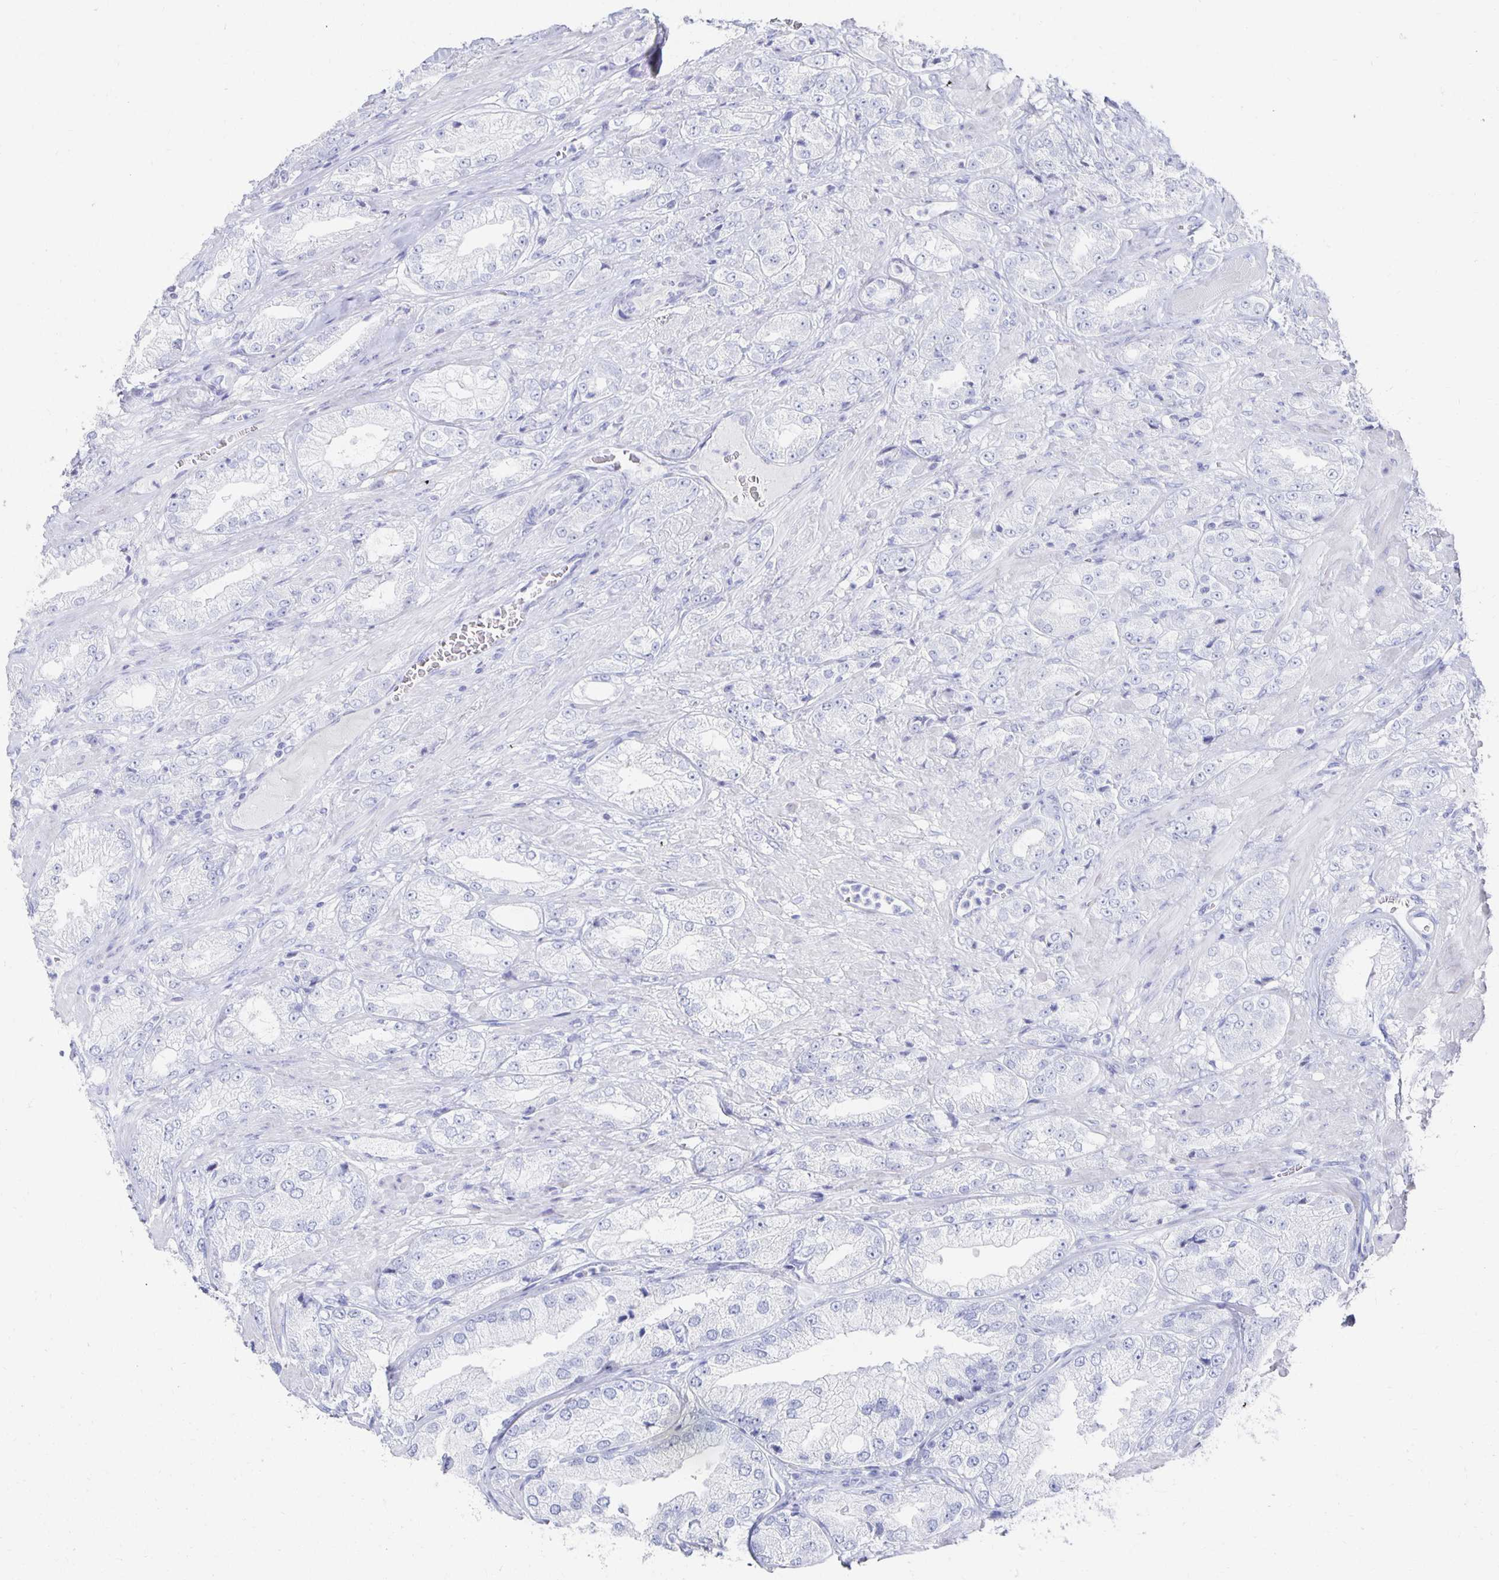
{"staining": {"intensity": "negative", "quantity": "none", "location": "none"}, "tissue": "prostate cancer", "cell_type": "Tumor cells", "image_type": "cancer", "snomed": [{"axis": "morphology", "description": "Adenocarcinoma, High grade"}, {"axis": "topography", "description": "Prostate"}], "caption": "Prostate cancer stained for a protein using immunohistochemistry demonstrates no positivity tumor cells.", "gene": "PRDM7", "patient": {"sex": "male", "age": 68}}